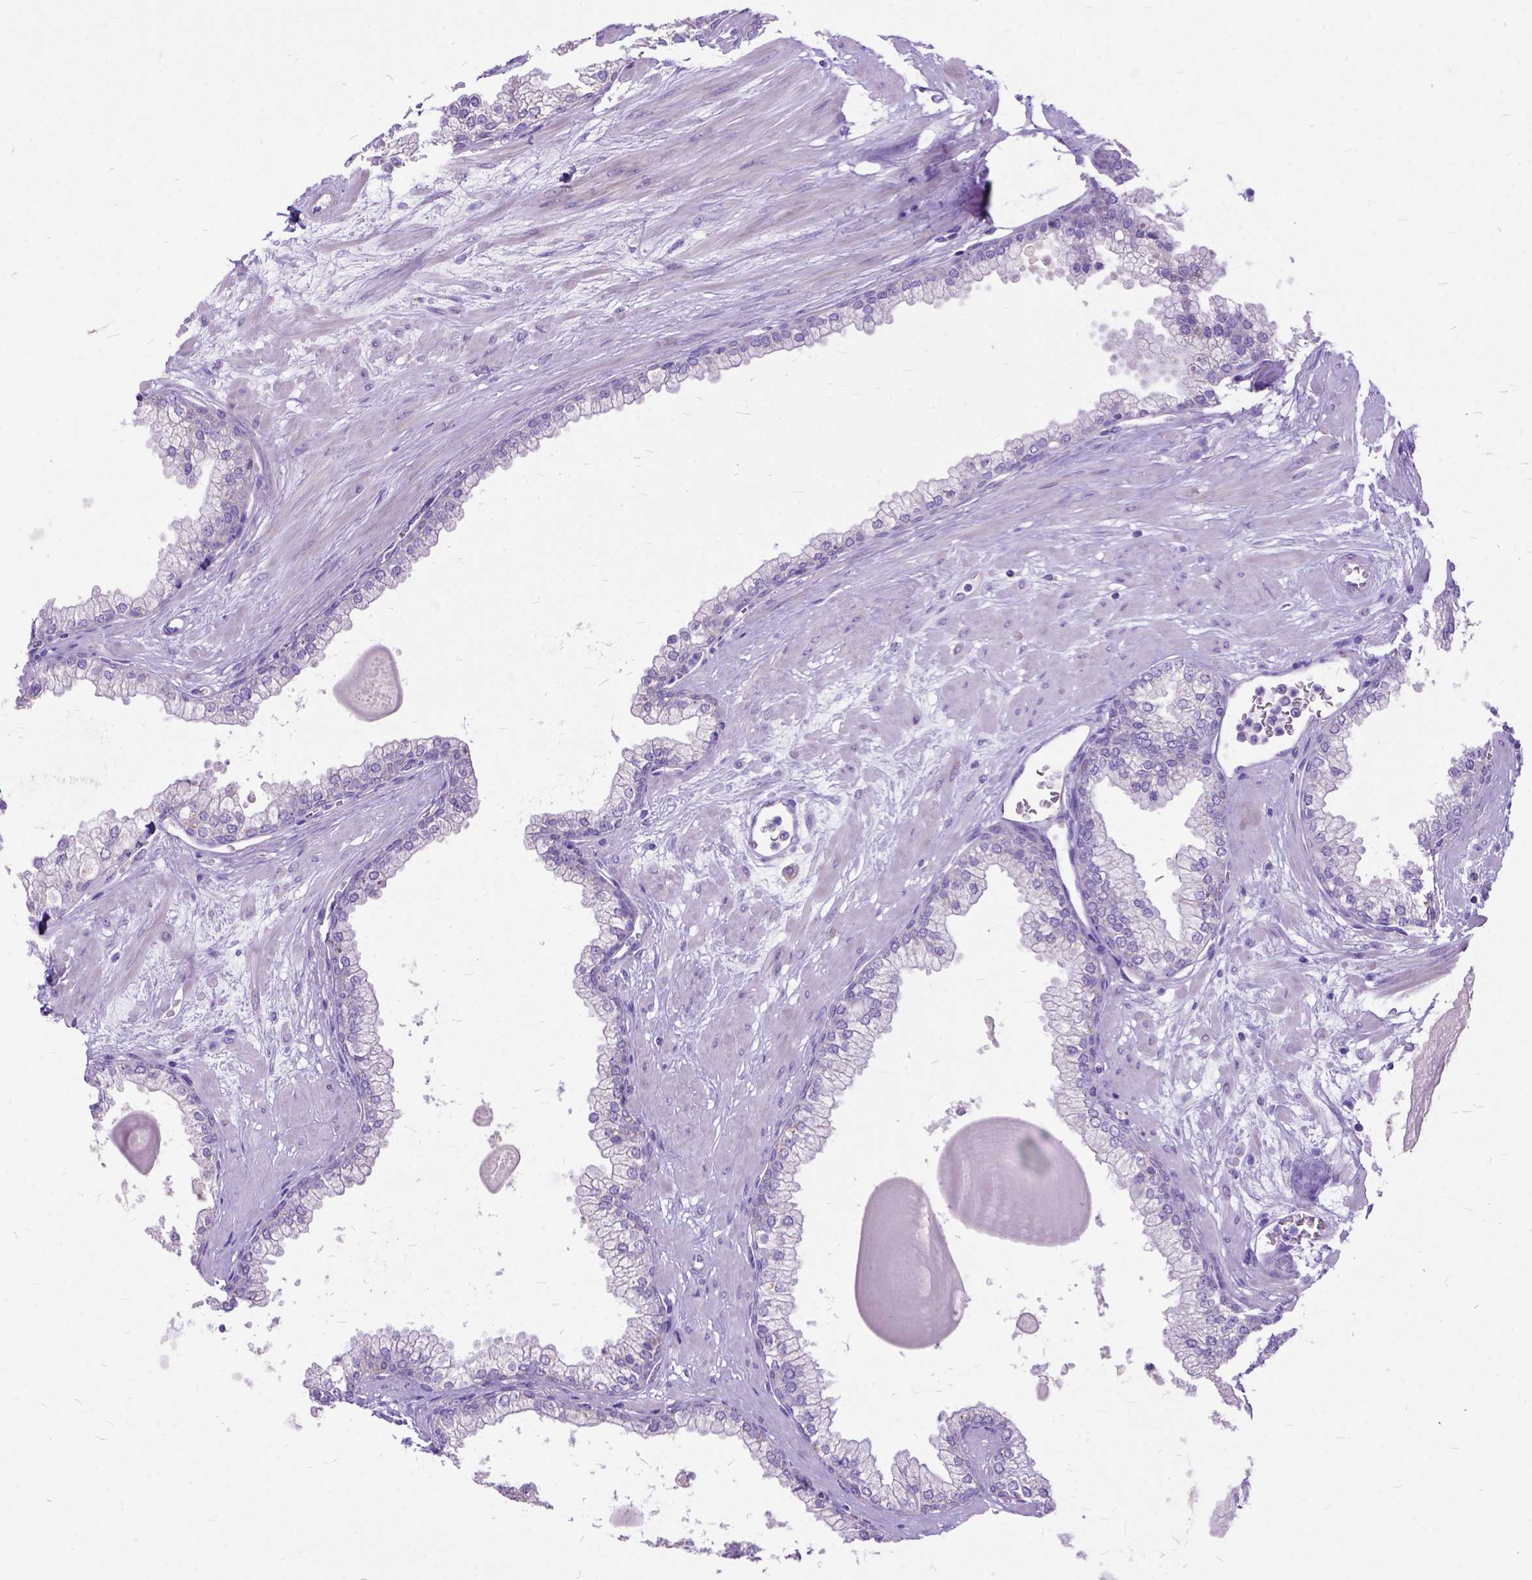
{"staining": {"intensity": "negative", "quantity": "none", "location": "none"}, "tissue": "prostate", "cell_type": "Glandular cells", "image_type": "normal", "snomed": [{"axis": "morphology", "description": "Normal tissue, NOS"}, {"axis": "topography", "description": "Prostate"}, {"axis": "topography", "description": "Peripheral nerve tissue"}], "caption": "IHC histopathology image of normal prostate: prostate stained with DAB (3,3'-diaminobenzidine) shows no significant protein expression in glandular cells.", "gene": "CTAG2", "patient": {"sex": "male", "age": 61}}